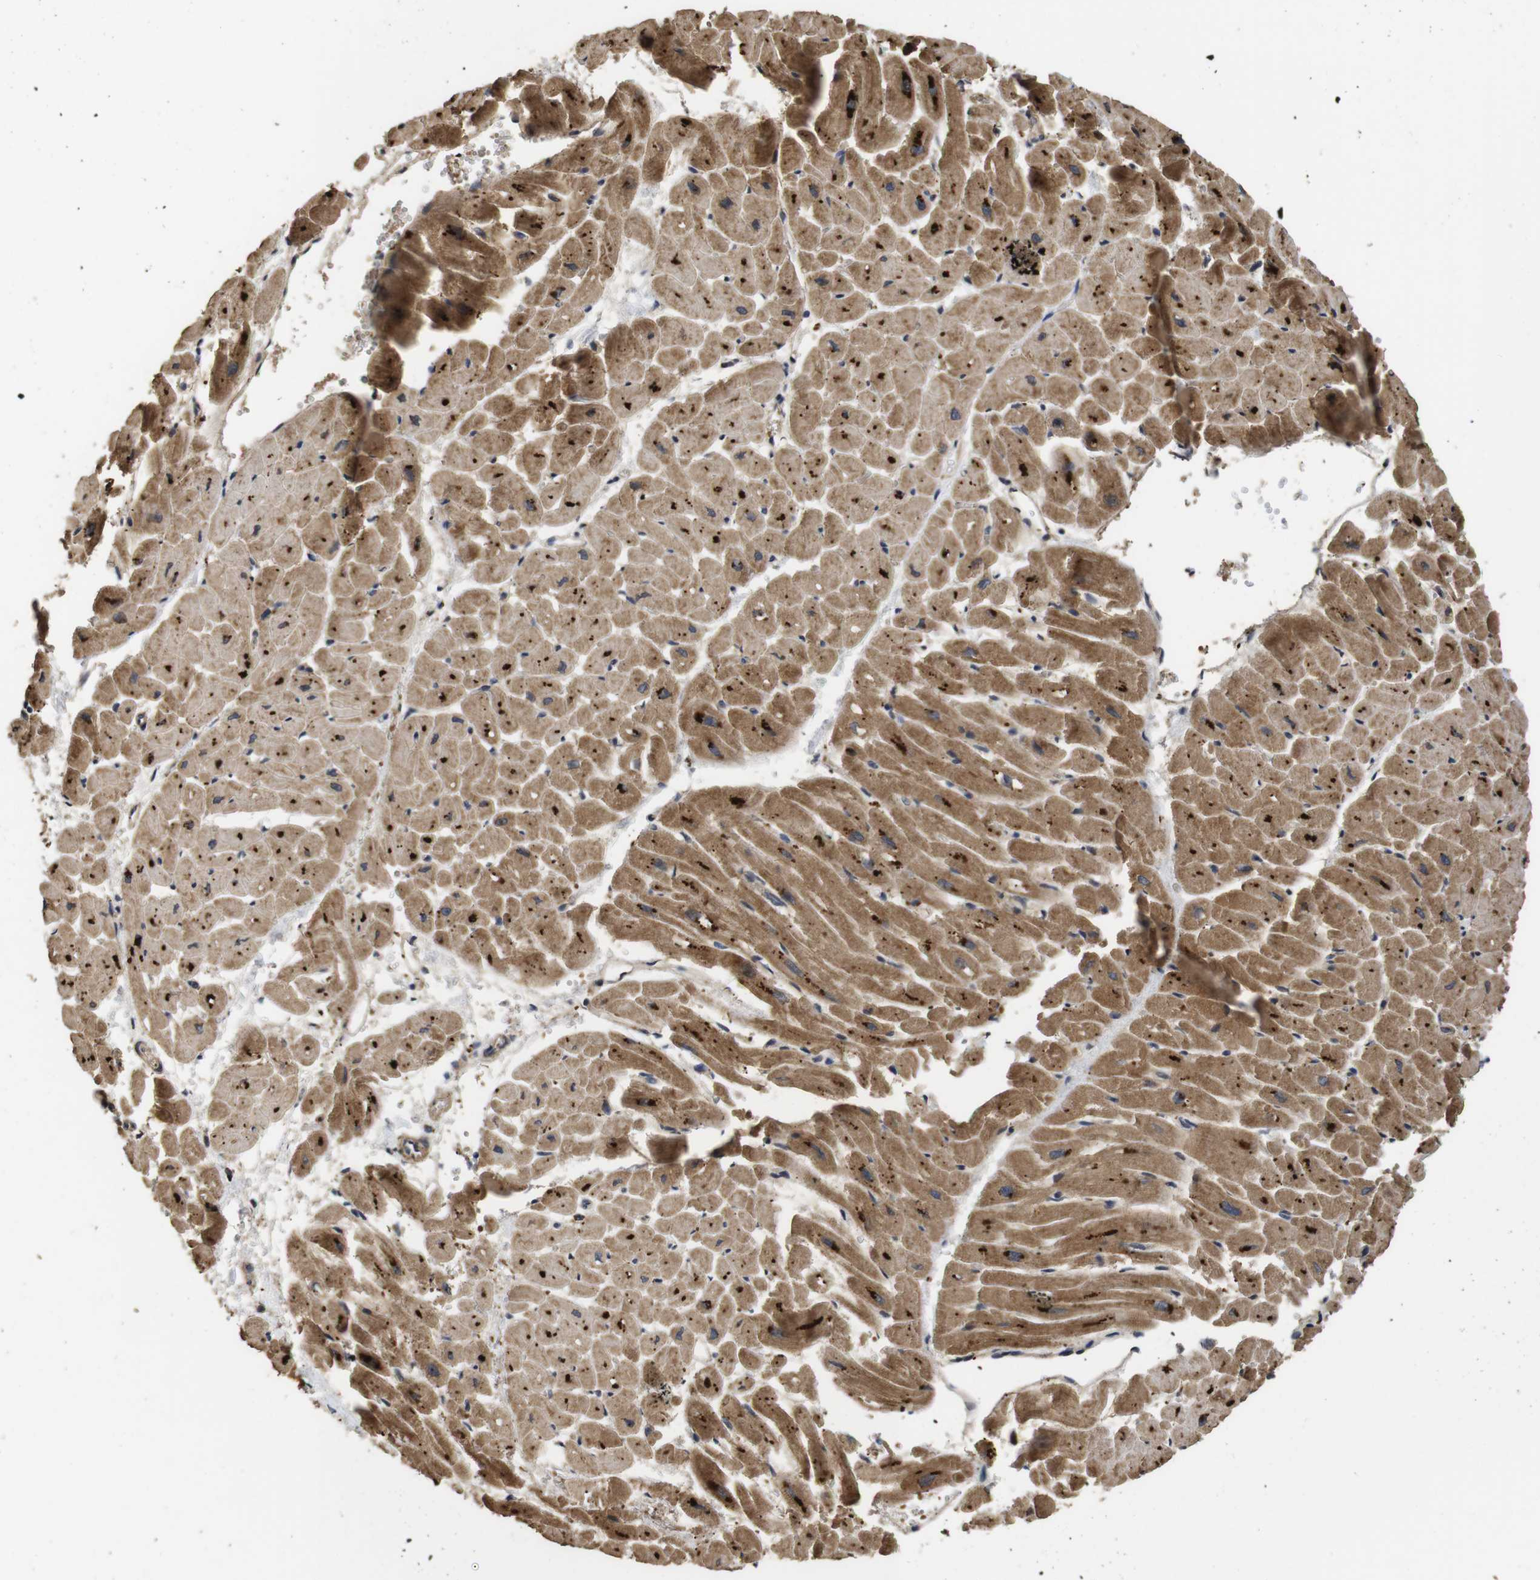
{"staining": {"intensity": "strong", "quantity": ">75%", "location": "cytoplasmic/membranous"}, "tissue": "heart muscle", "cell_type": "Cardiomyocytes", "image_type": "normal", "snomed": [{"axis": "morphology", "description": "Normal tissue, NOS"}, {"axis": "topography", "description": "Heart"}], "caption": "Protein staining of normal heart muscle exhibits strong cytoplasmic/membranous positivity in approximately >75% of cardiomyocytes. (Stains: DAB in brown, nuclei in blue, Microscopy: brightfield microscopy at high magnification).", "gene": "PTPN14", "patient": {"sex": "male", "age": 45}}